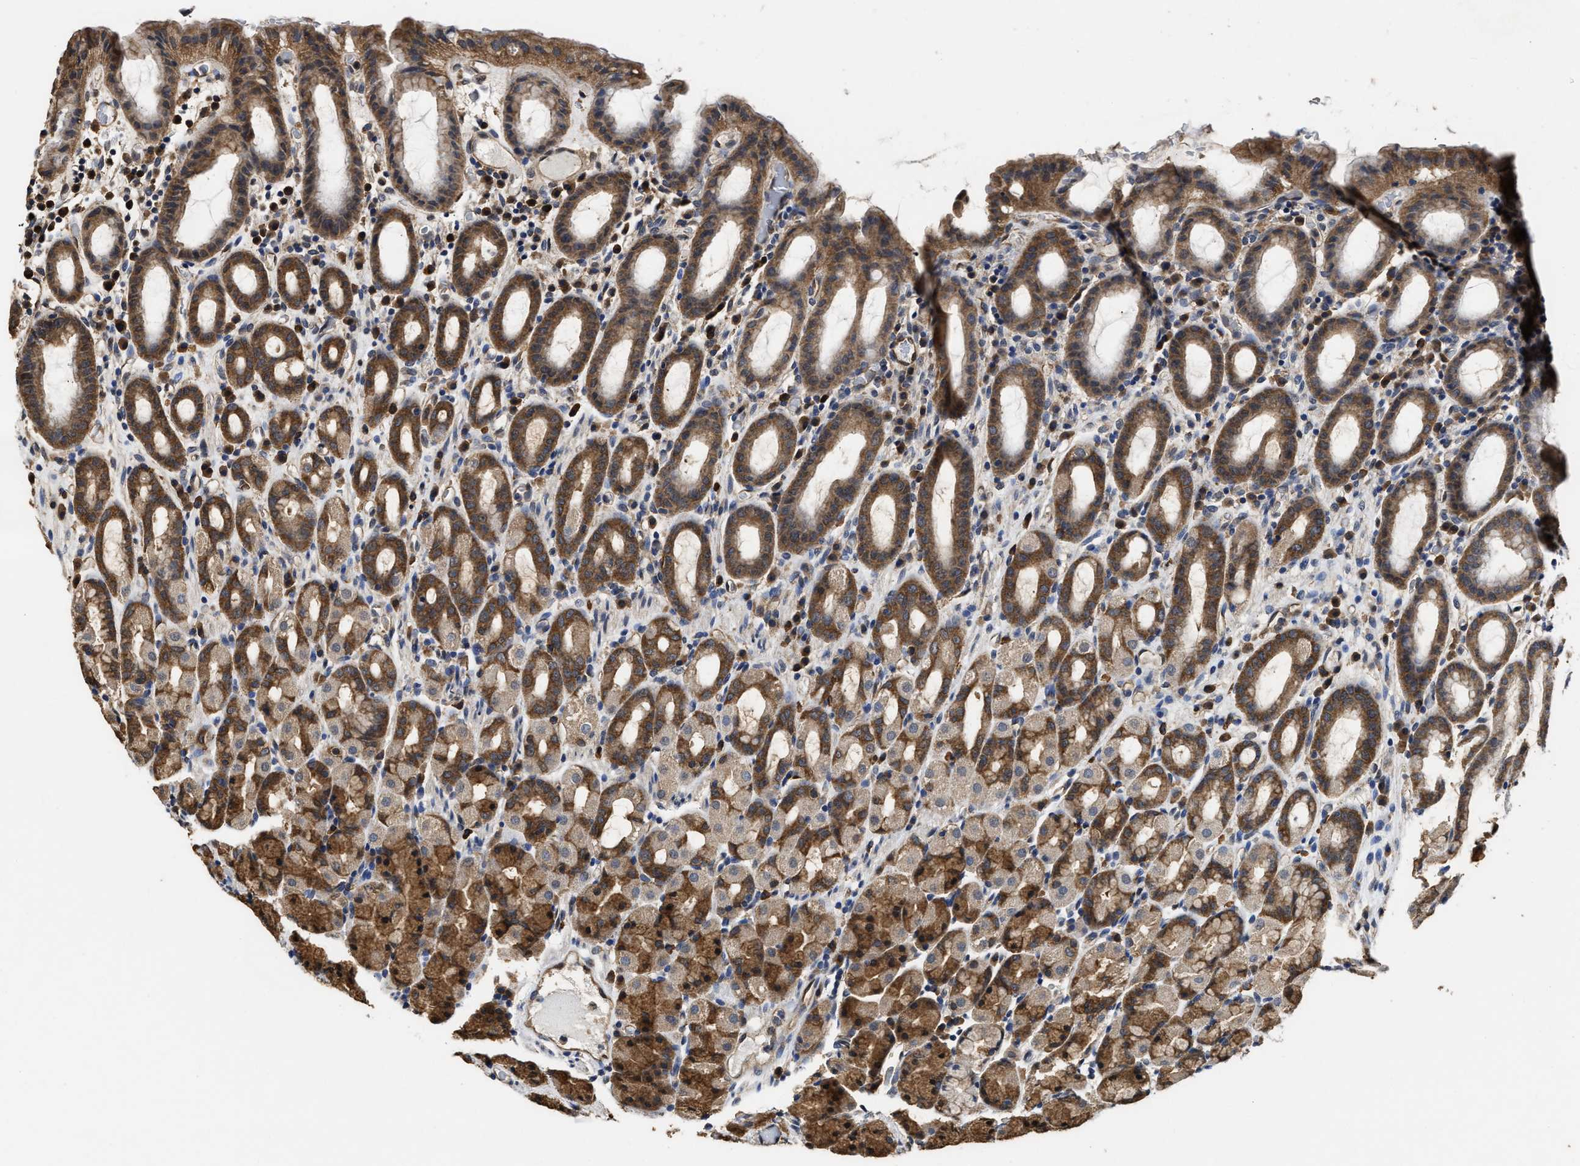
{"staining": {"intensity": "moderate", "quantity": ">75%", "location": "cytoplasmic/membranous,nuclear"}, "tissue": "stomach", "cell_type": "Glandular cells", "image_type": "normal", "snomed": [{"axis": "morphology", "description": "Normal tissue, NOS"}, {"axis": "topography", "description": "Stomach, upper"}], "caption": "Brown immunohistochemical staining in unremarkable stomach shows moderate cytoplasmic/membranous,nuclear expression in approximately >75% of glandular cells. (Brightfield microscopy of DAB IHC at high magnification).", "gene": "YWHAE", "patient": {"sex": "male", "age": 68}}